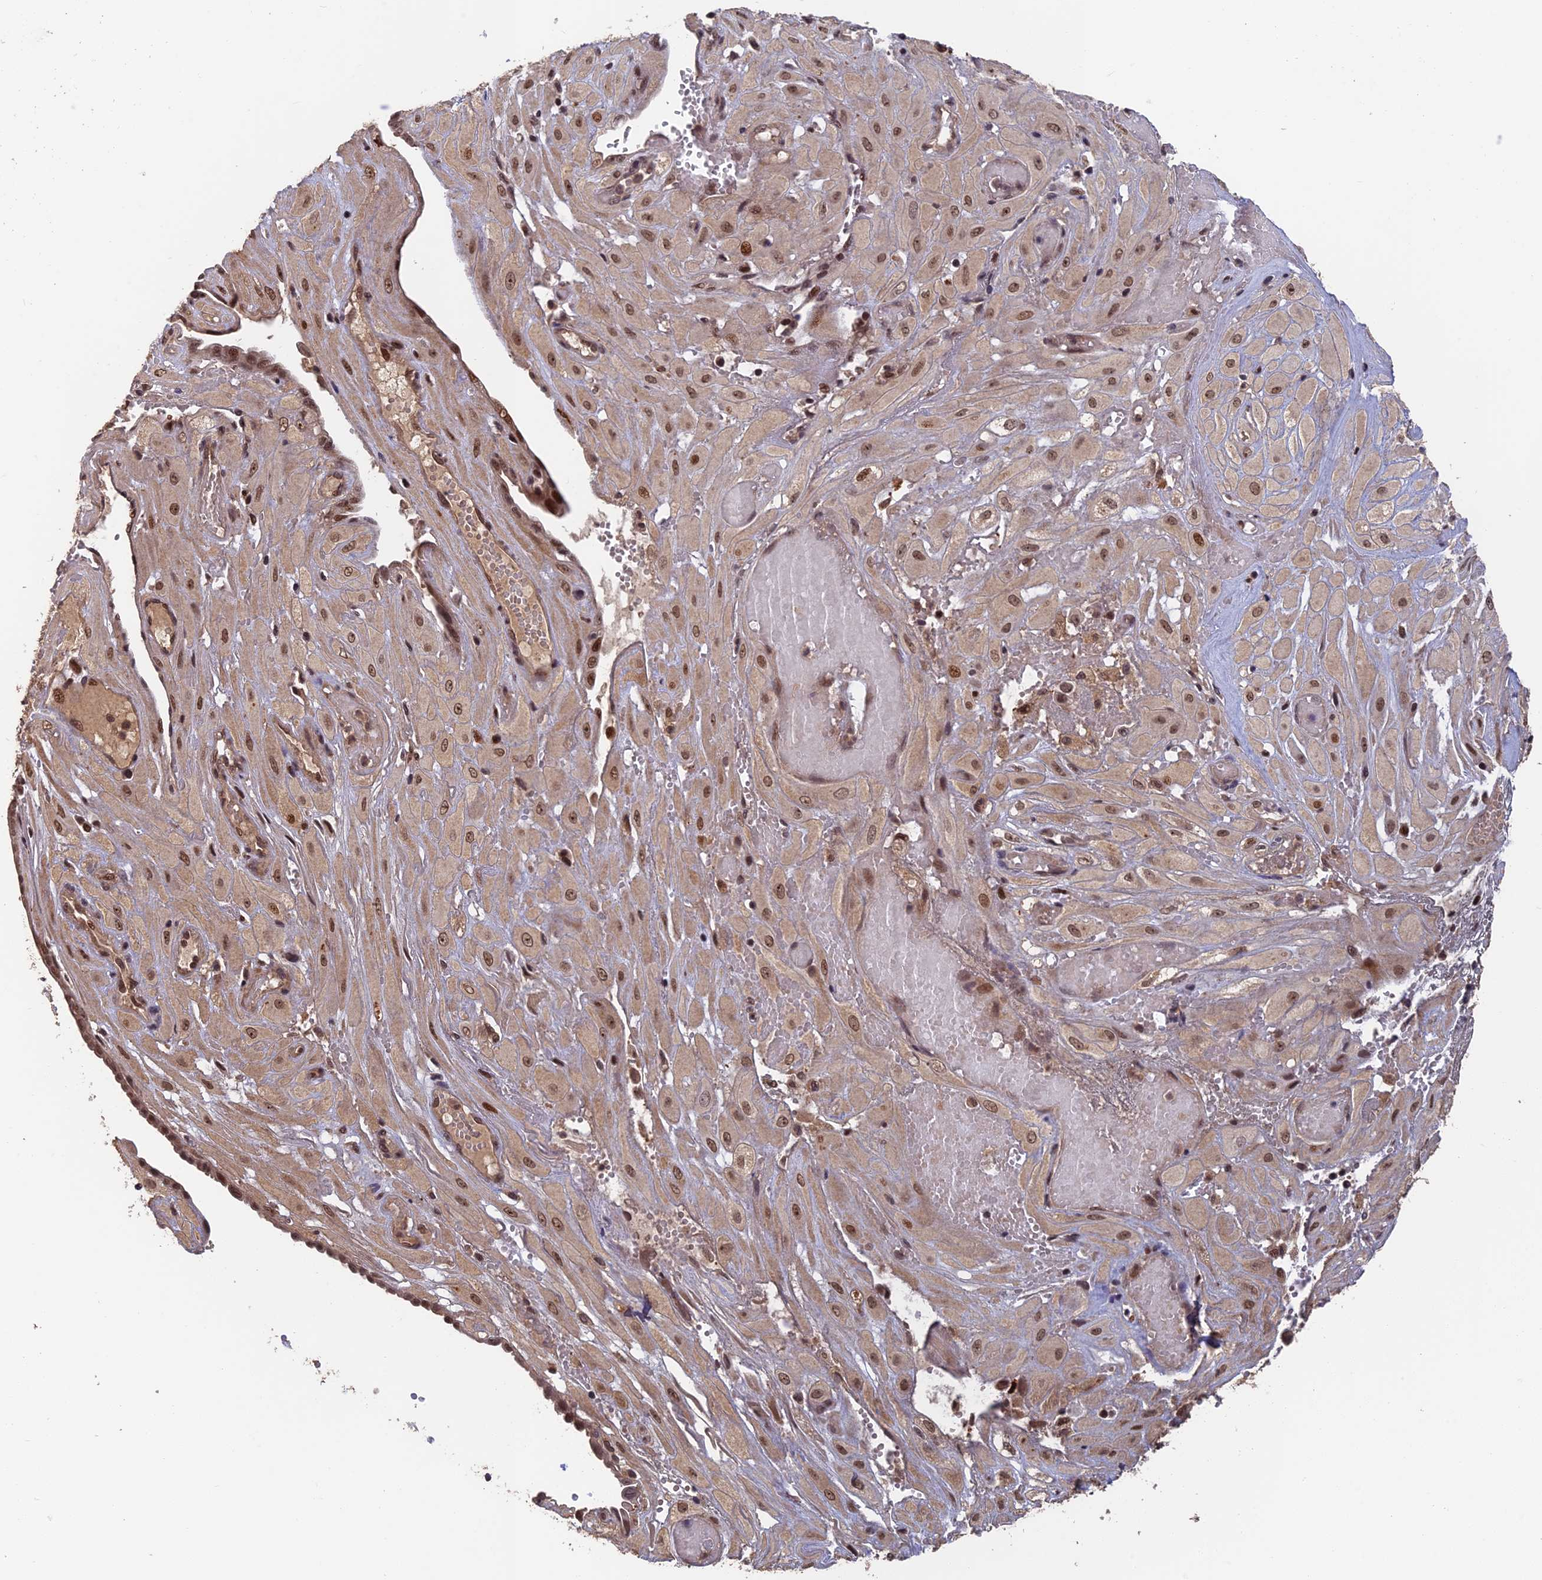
{"staining": {"intensity": "moderate", "quantity": ">75%", "location": "cytoplasmic/membranous,nuclear"}, "tissue": "cervical cancer", "cell_type": "Tumor cells", "image_type": "cancer", "snomed": [{"axis": "morphology", "description": "Squamous cell carcinoma, NOS"}, {"axis": "topography", "description": "Cervix"}], "caption": "Moderate cytoplasmic/membranous and nuclear protein positivity is appreciated in about >75% of tumor cells in cervical squamous cell carcinoma.", "gene": "OSBPL1A", "patient": {"sex": "female", "age": 36}}